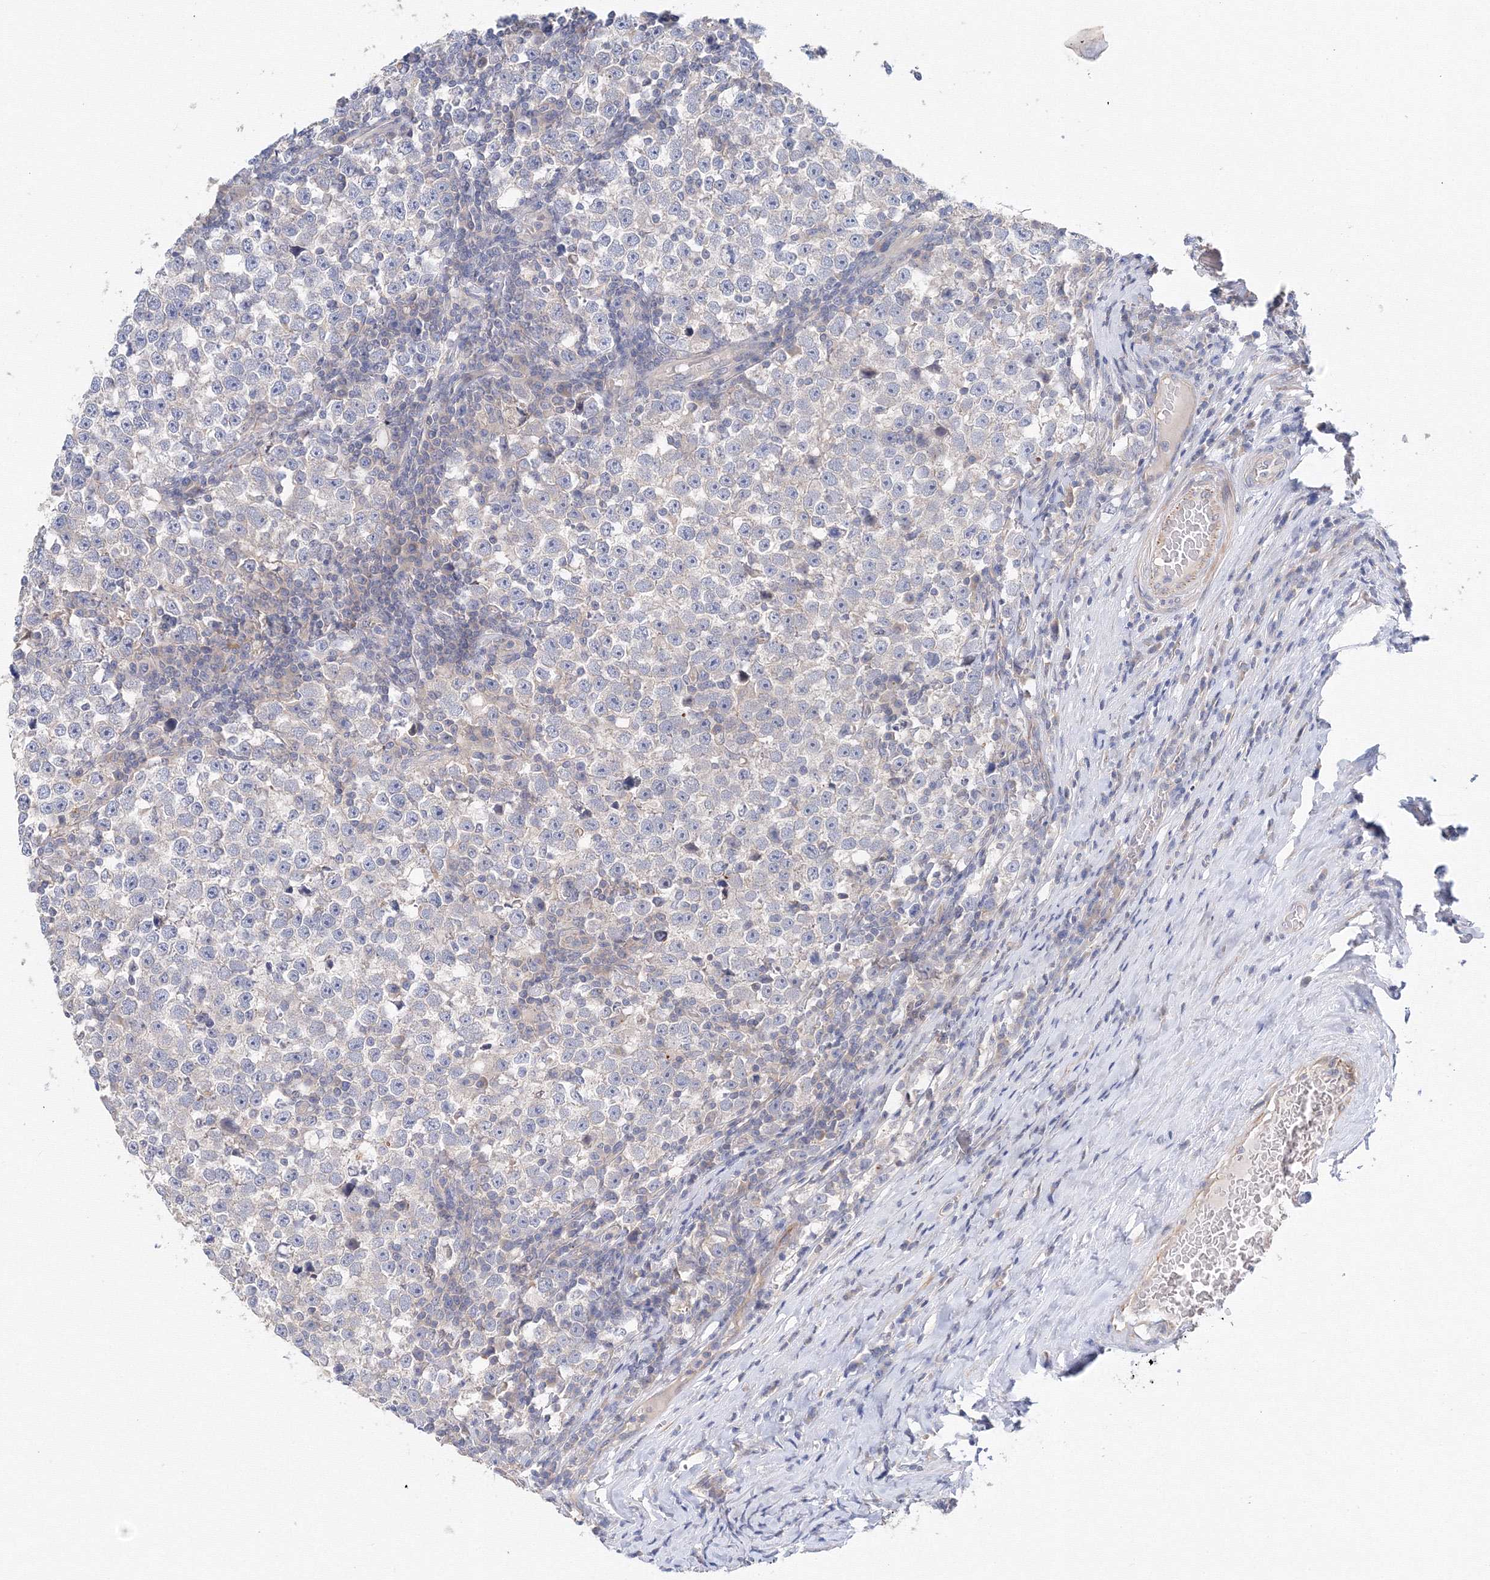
{"staining": {"intensity": "weak", "quantity": "<25%", "location": "cytoplasmic/membranous"}, "tissue": "testis cancer", "cell_type": "Tumor cells", "image_type": "cancer", "snomed": [{"axis": "morphology", "description": "Normal tissue, NOS"}, {"axis": "morphology", "description": "Seminoma, NOS"}, {"axis": "topography", "description": "Testis"}], "caption": "DAB immunohistochemical staining of seminoma (testis) shows no significant positivity in tumor cells.", "gene": "DIS3L2", "patient": {"sex": "male", "age": 43}}